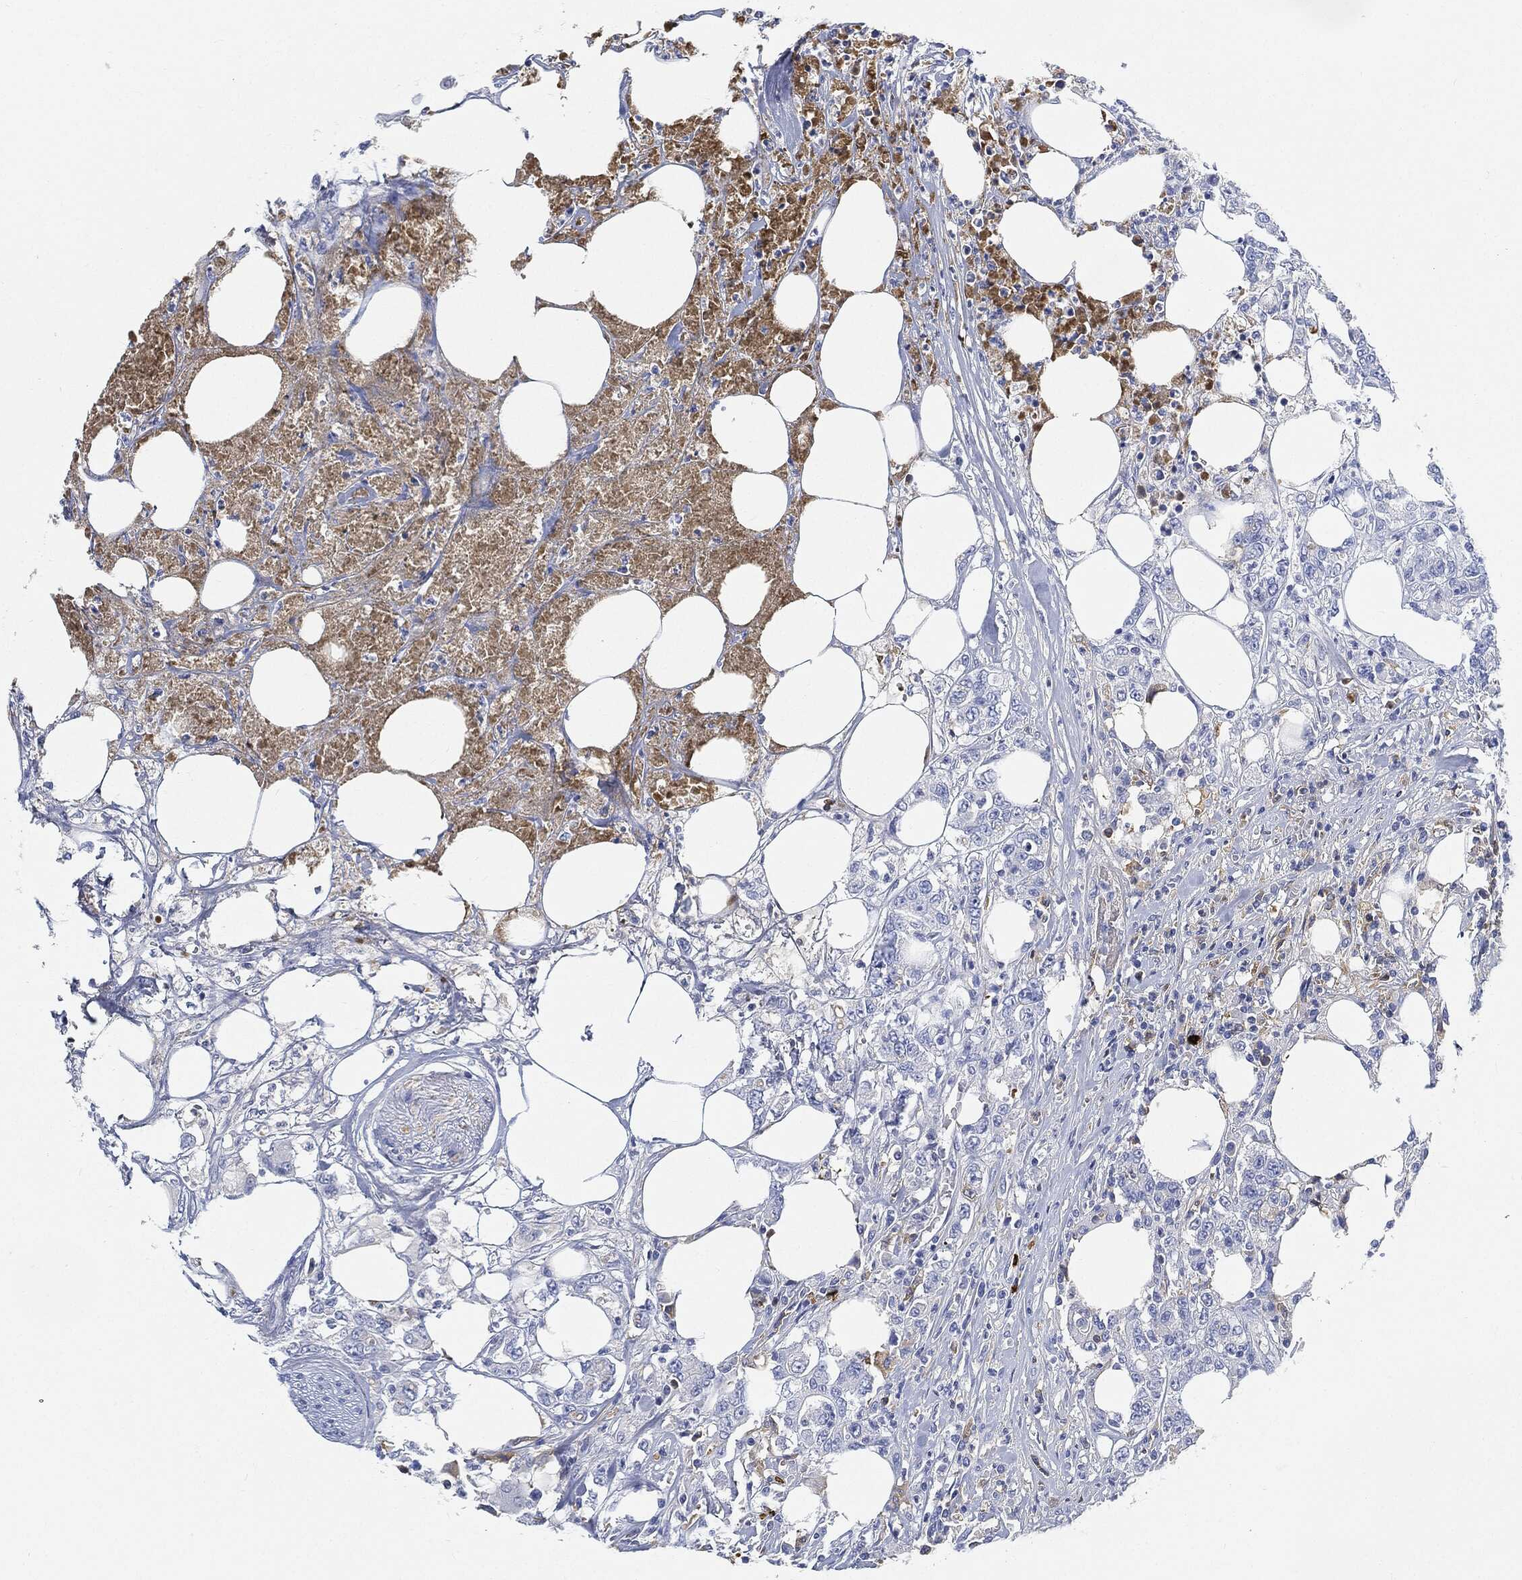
{"staining": {"intensity": "negative", "quantity": "none", "location": "none"}, "tissue": "colorectal cancer", "cell_type": "Tumor cells", "image_type": "cancer", "snomed": [{"axis": "morphology", "description": "Adenocarcinoma, NOS"}, {"axis": "topography", "description": "Colon"}], "caption": "Colorectal cancer stained for a protein using immunohistochemistry shows no positivity tumor cells.", "gene": "IGLV6-57", "patient": {"sex": "female", "age": 48}}